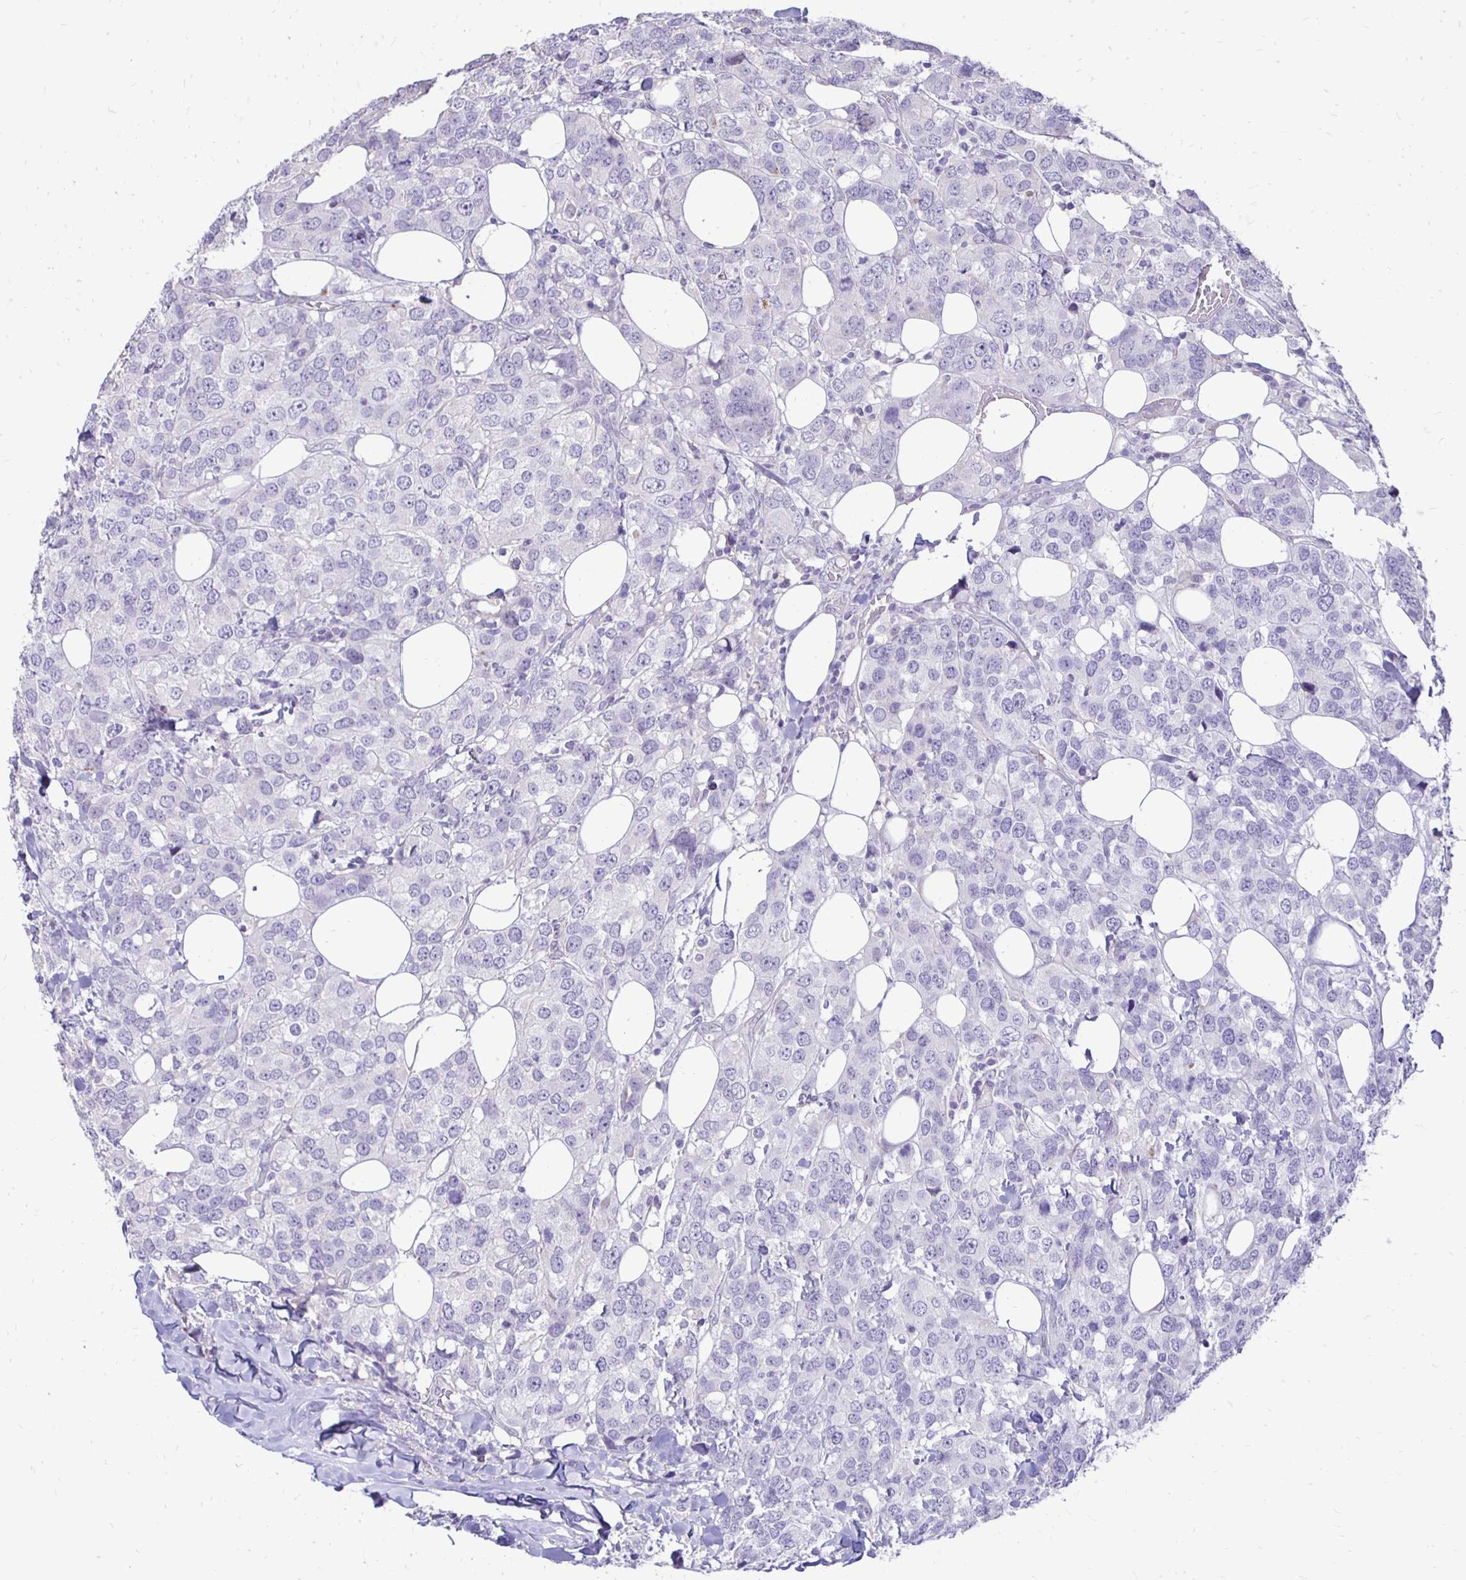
{"staining": {"intensity": "negative", "quantity": "none", "location": "none"}, "tissue": "breast cancer", "cell_type": "Tumor cells", "image_type": "cancer", "snomed": [{"axis": "morphology", "description": "Lobular carcinoma"}, {"axis": "topography", "description": "Breast"}], "caption": "A high-resolution image shows IHC staining of breast lobular carcinoma, which shows no significant staining in tumor cells.", "gene": "GAS2", "patient": {"sex": "female", "age": 59}}